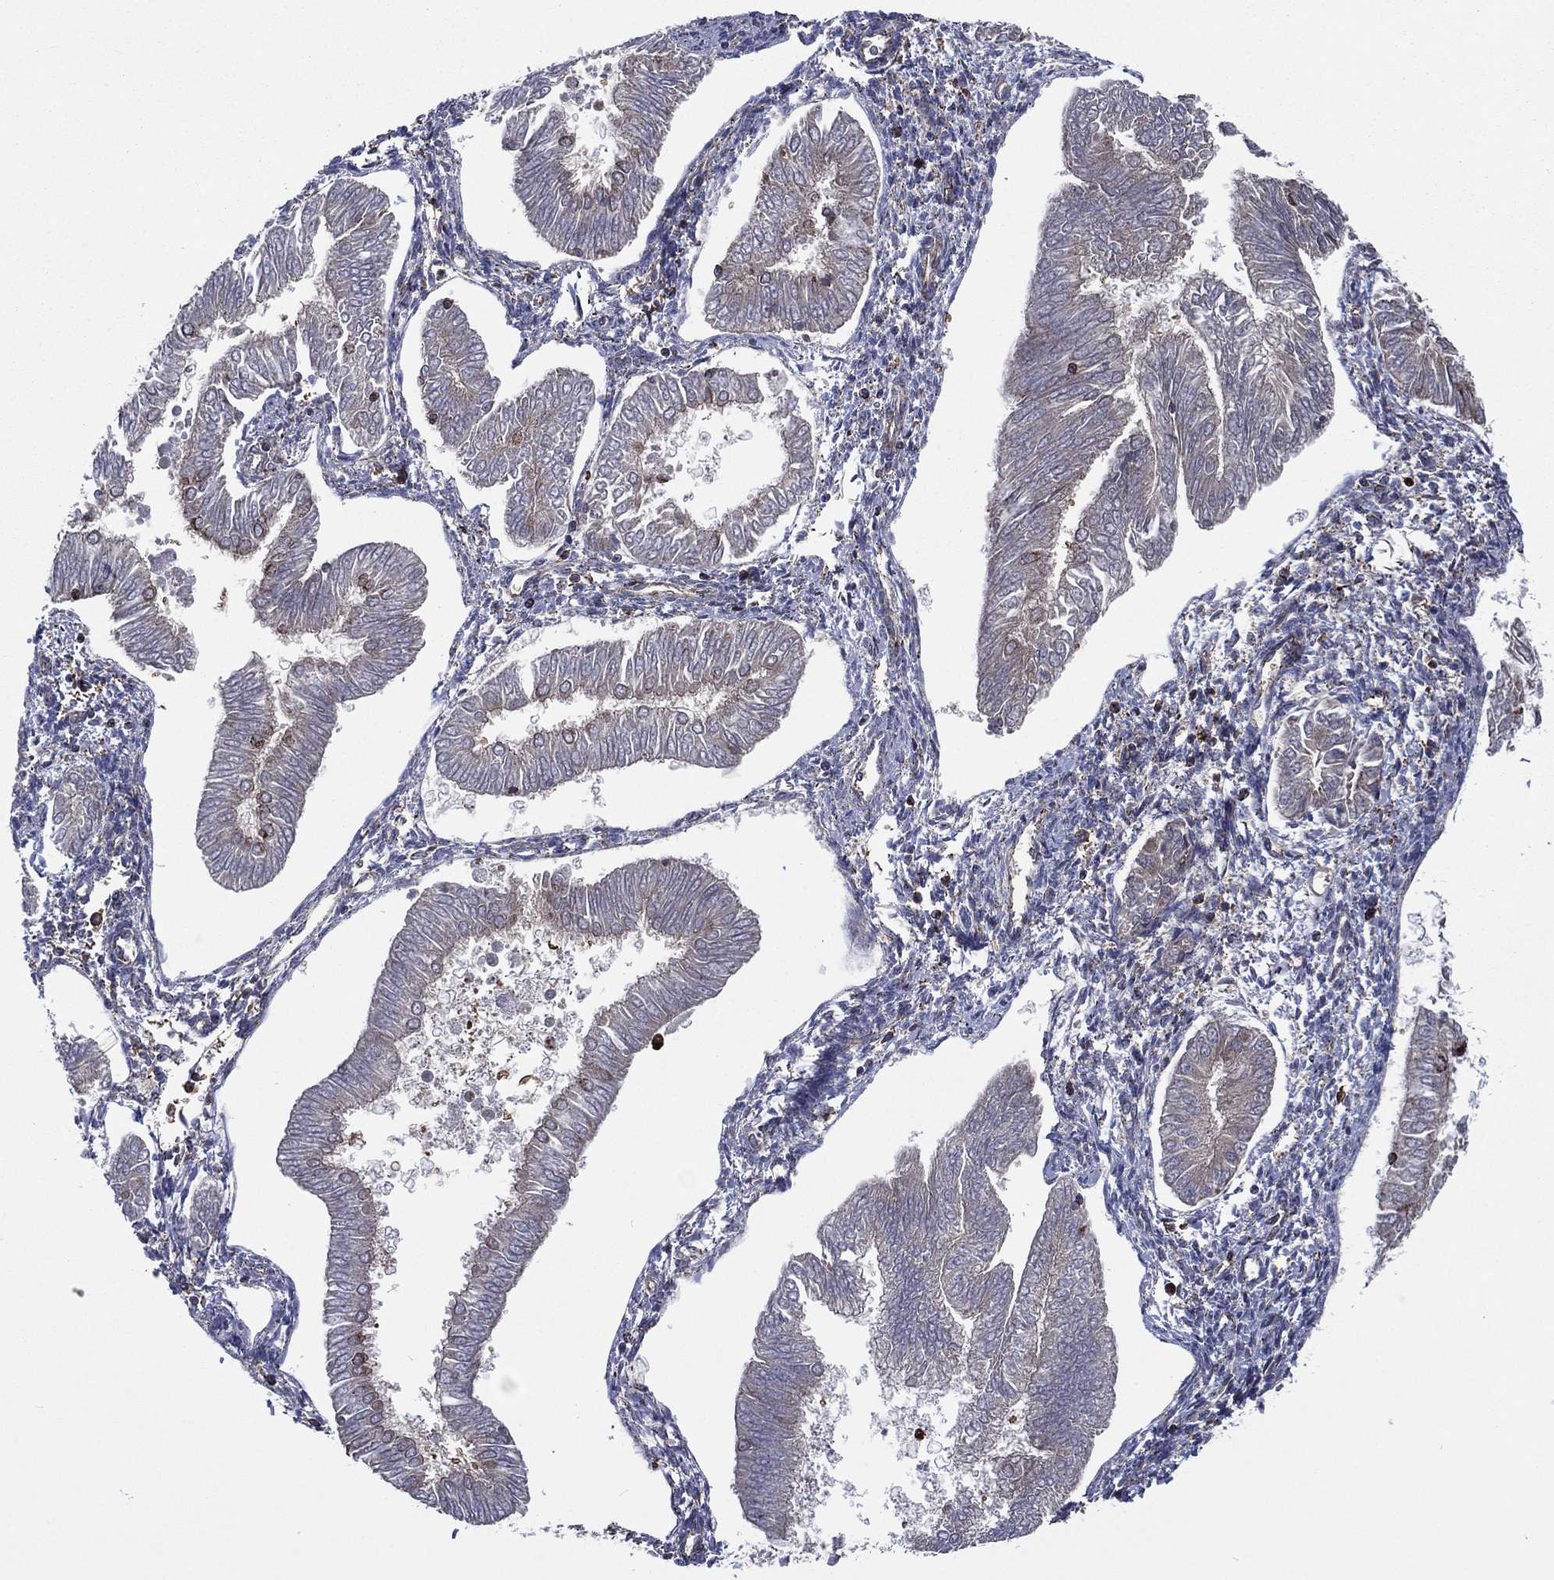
{"staining": {"intensity": "strong", "quantity": "25%-75%", "location": "cytoplasmic/membranous"}, "tissue": "endometrial cancer", "cell_type": "Tumor cells", "image_type": "cancer", "snomed": [{"axis": "morphology", "description": "Adenocarcinoma, NOS"}, {"axis": "topography", "description": "Endometrium"}], "caption": "A histopathology image of endometrial cancer stained for a protein exhibits strong cytoplasmic/membranous brown staining in tumor cells. The staining is performed using DAB (3,3'-diaminobenzidine) brown chromogen to label protein expression. The nuclei are counter-stained blue using hematoxylin.", "gene": "ANKRD37", "patient": {"sex": "female", "age": 53}}